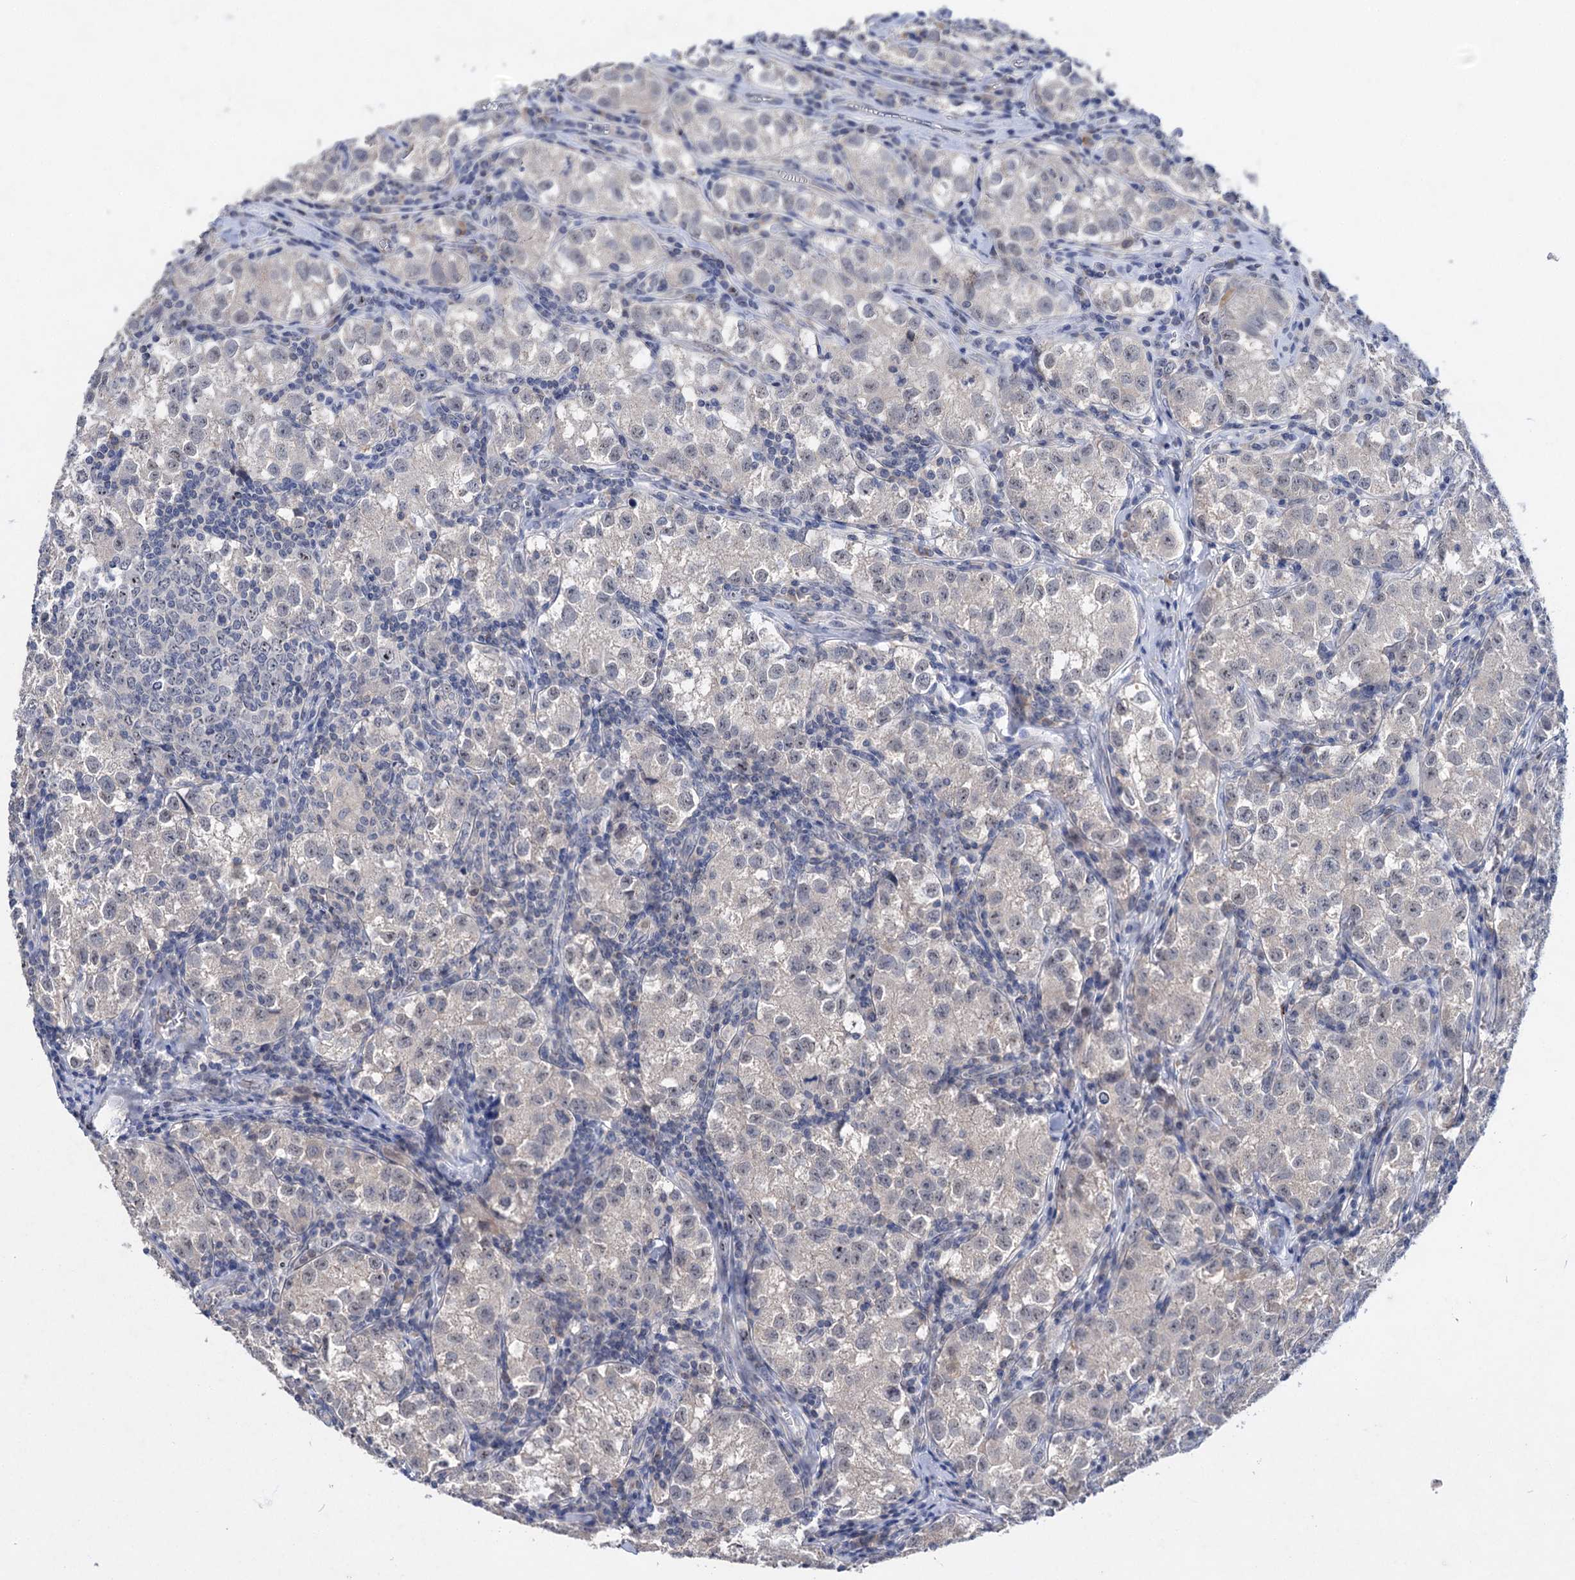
{"staining": {"intensity": "negative", "quantity": "none", "location": "none"}, "tissue": "testis cancer", "cell_type": "Tumor cells", "image_type": "cancer", "snomed": [{"axis": "morphology", "description": "Seminoma, NOS"}, {"axis": "morphology", "description": "Carcinoma, Embryonal, NOS"}, {"axis": "topography", "description": "Testis"}], "caption": "An image of testis embryonal carcinoma stained for a protein shows no brown staining in tumor cells.", "gene": "ATP4A", "patient": {"sex": "male", "age": 43}}